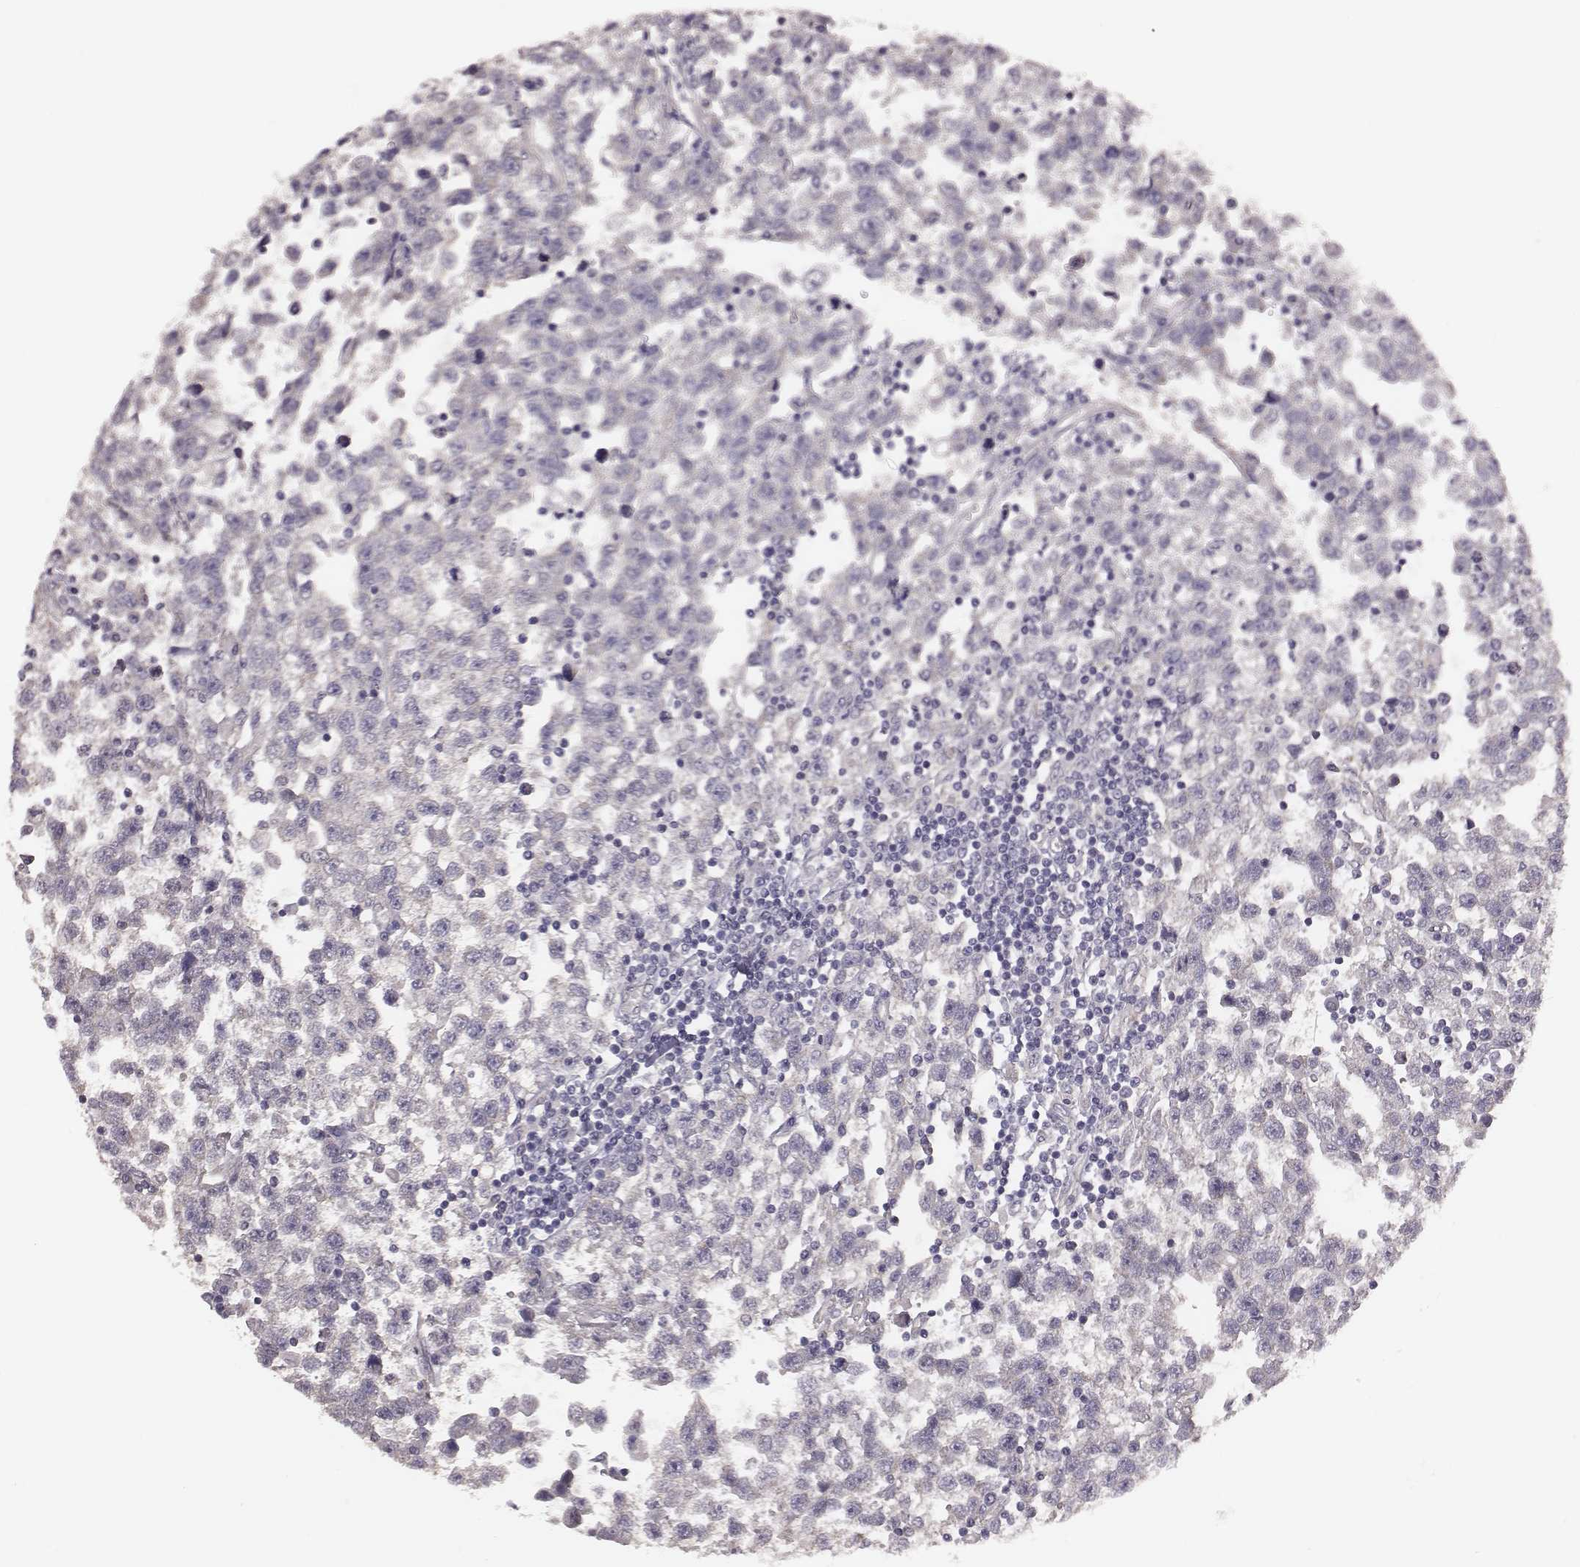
{"staining": {"intensity": "negative", "quantity": "none", "location": "none"}, "tissue": "testis cancer", "cell_type": "Tumor cells", "image_type": "cancer", "snomed": [{"axis": "morphology", "description": "Seminoma, NOS"}, {"axis": "topography", "description": "Testis"}], "caption": "Human testis cancer (seminoma) stained for a protein using immunohistochemistry displays no positivity in tumor cells.", "gene": "SCARF1", "patient": {"sex": "male", "age": 34}}